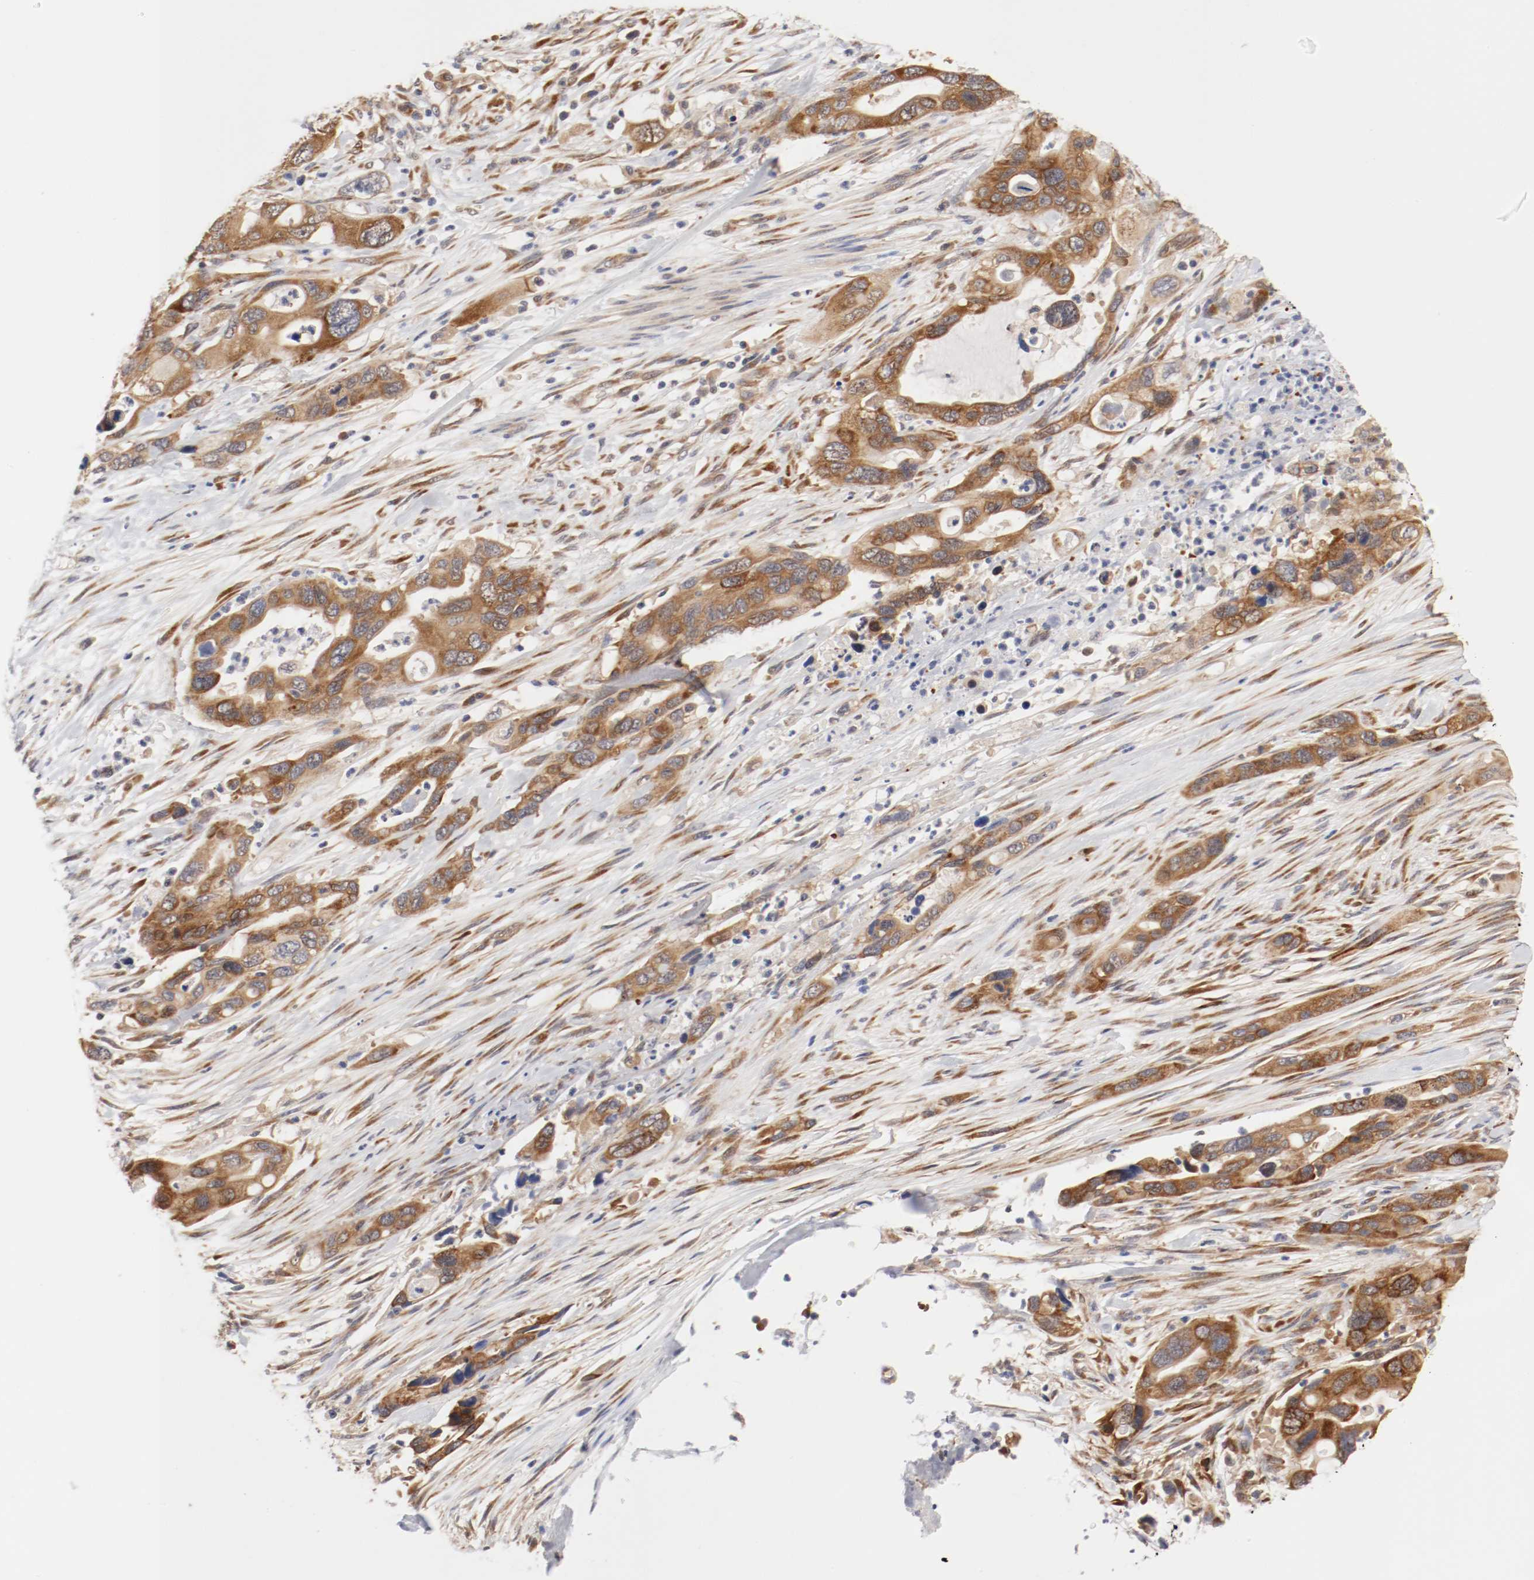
{"staining": {"intensity": "strong", "quantity": ">75%", "location": "cytoplasmic/membranous"}, "tissue": "pancreatic cancer", "cell_type": "Tumor cells", "image_type": "cancer", "snomed": [{"axis": "morphology", "description": "Adenocarcinoma, NOS"}, {"axis": "topography", "description": "Pancreas"}], "caption": "A high amount of strong cytoplasmic/membranous positivity is identified in about >75% of tumor cells in pancreatic cancer (adenocarcinoma) tissue.", "gene": "FKBP3", "patient": {"sex": "female", "age": 71}}